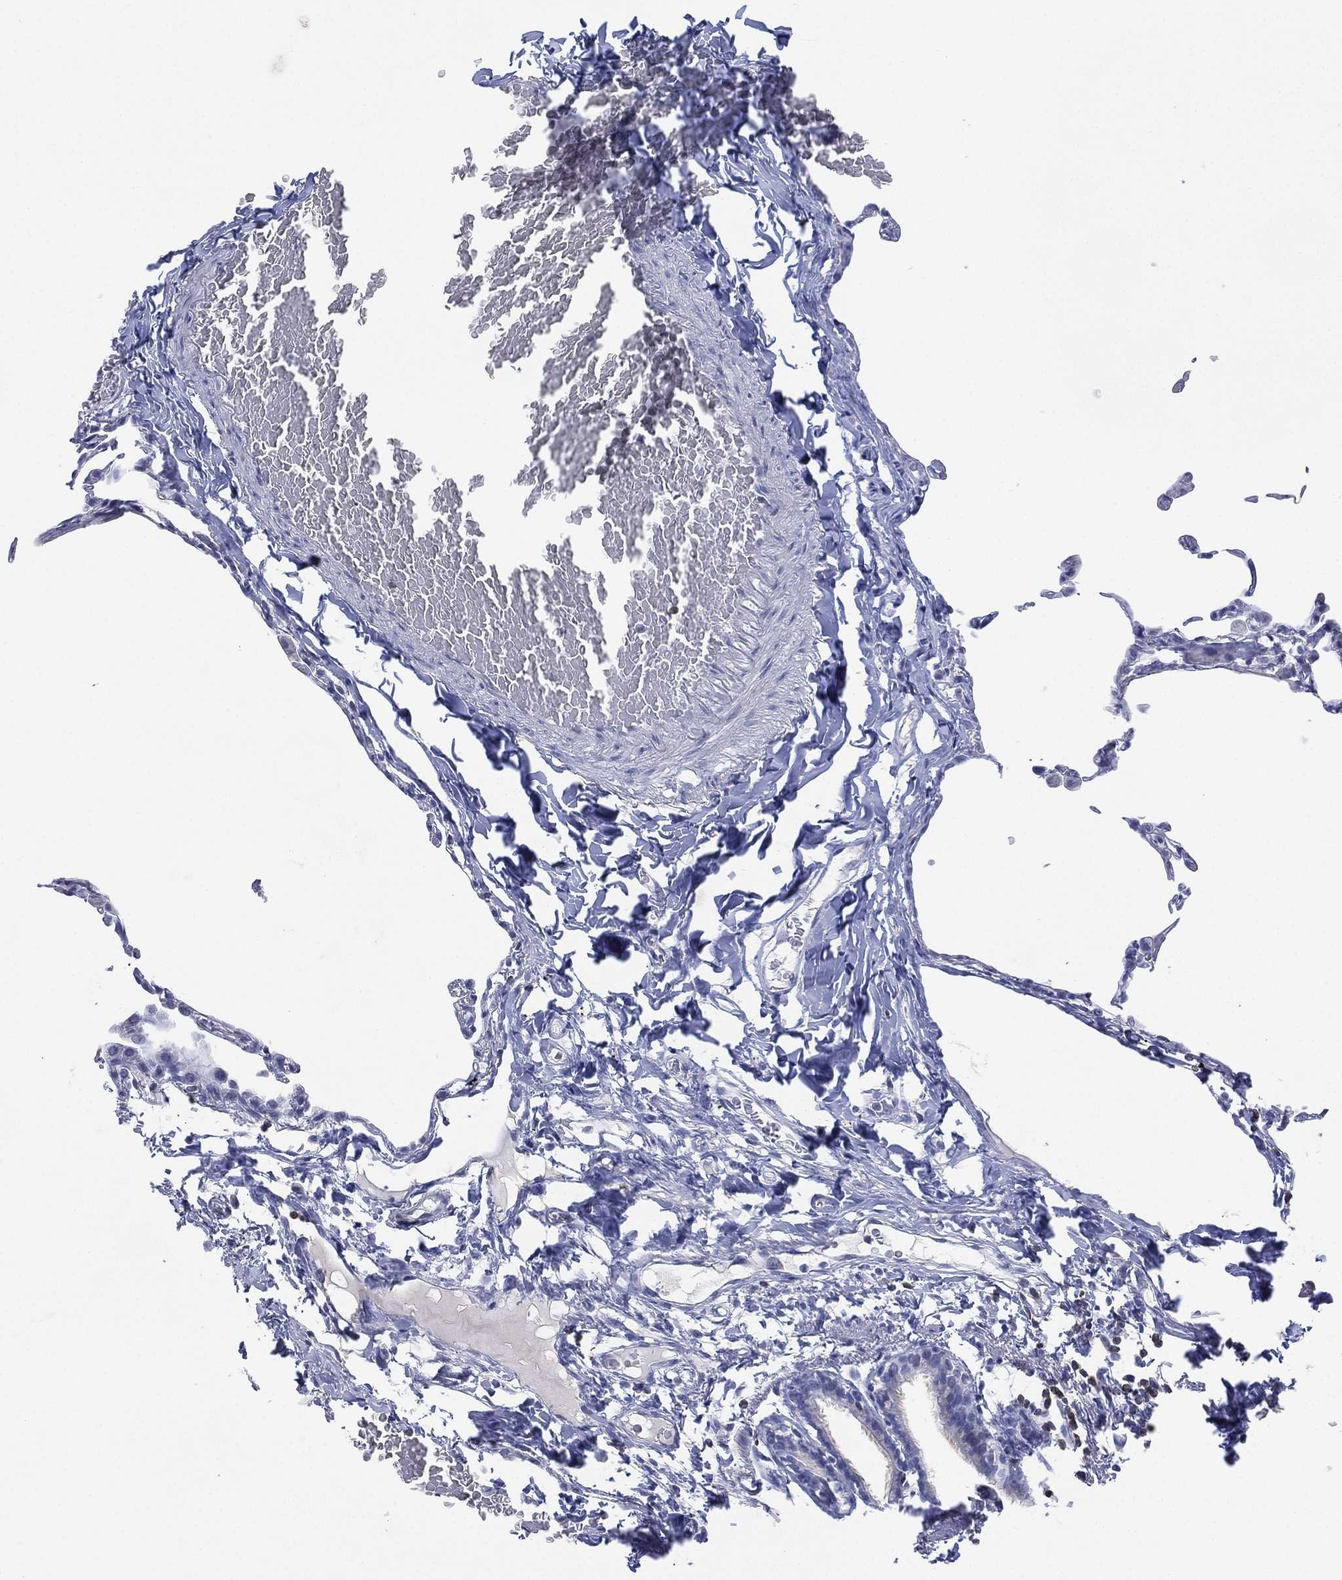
{"staining": {"intensity": "negative", "quantity": "none", "location": "none"}, "tissue": "lung", "cell_type": "Alveolar cells", "image_type": "normal", "snomed": [{"axis": "morphology", "description": "Normal tissue, NOS"}, {"axis": "topography", "description": "Lung"}], "caption": "The histopathology image shows no significant positivity in alveolar cells of lung.", "gene": "SEPTIN1", "patient": {"sex": "female", "age": 57}}